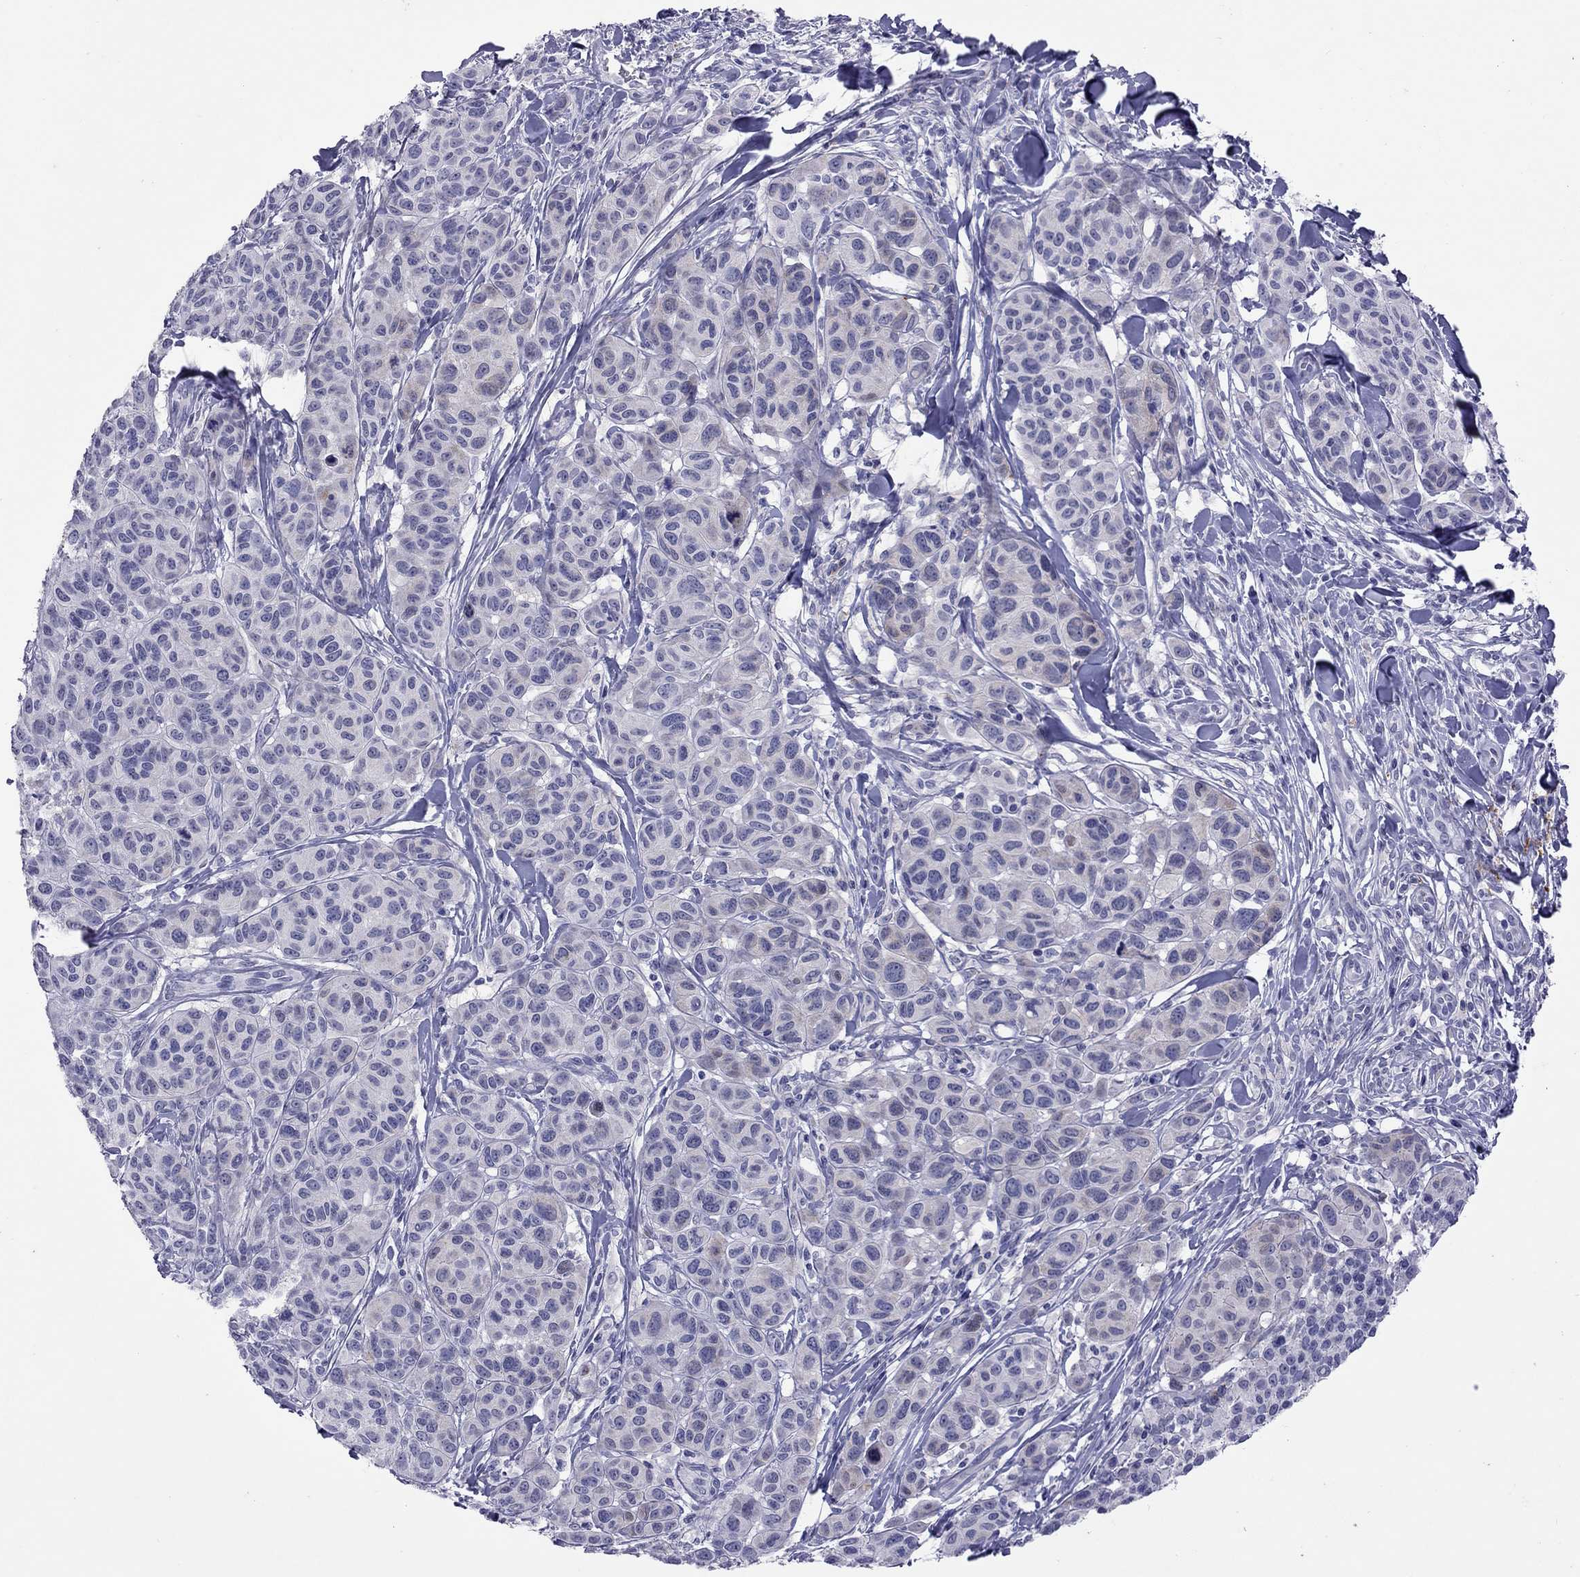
{"staining": {"intensity": "negative", "quantity": "none", "location": "none"}, "tissue": "melanoma", "cell_type": "Tumor cells", "image_type": "cancer", "snomed": [{"axis": "morphology", "description": "Malignant melanoma, NOS"}, {"axis": "topography", "description": "Skin"}], "caption": "Immunohistochemistry image of neoplastic tissue: malignant melanoma stained with DAB (3,3'-diaminobenzidine) displays no significant protein expression in tumor cells.", "gene": "SLAMF1", "patient": {"sex": "male", "age": 79}}